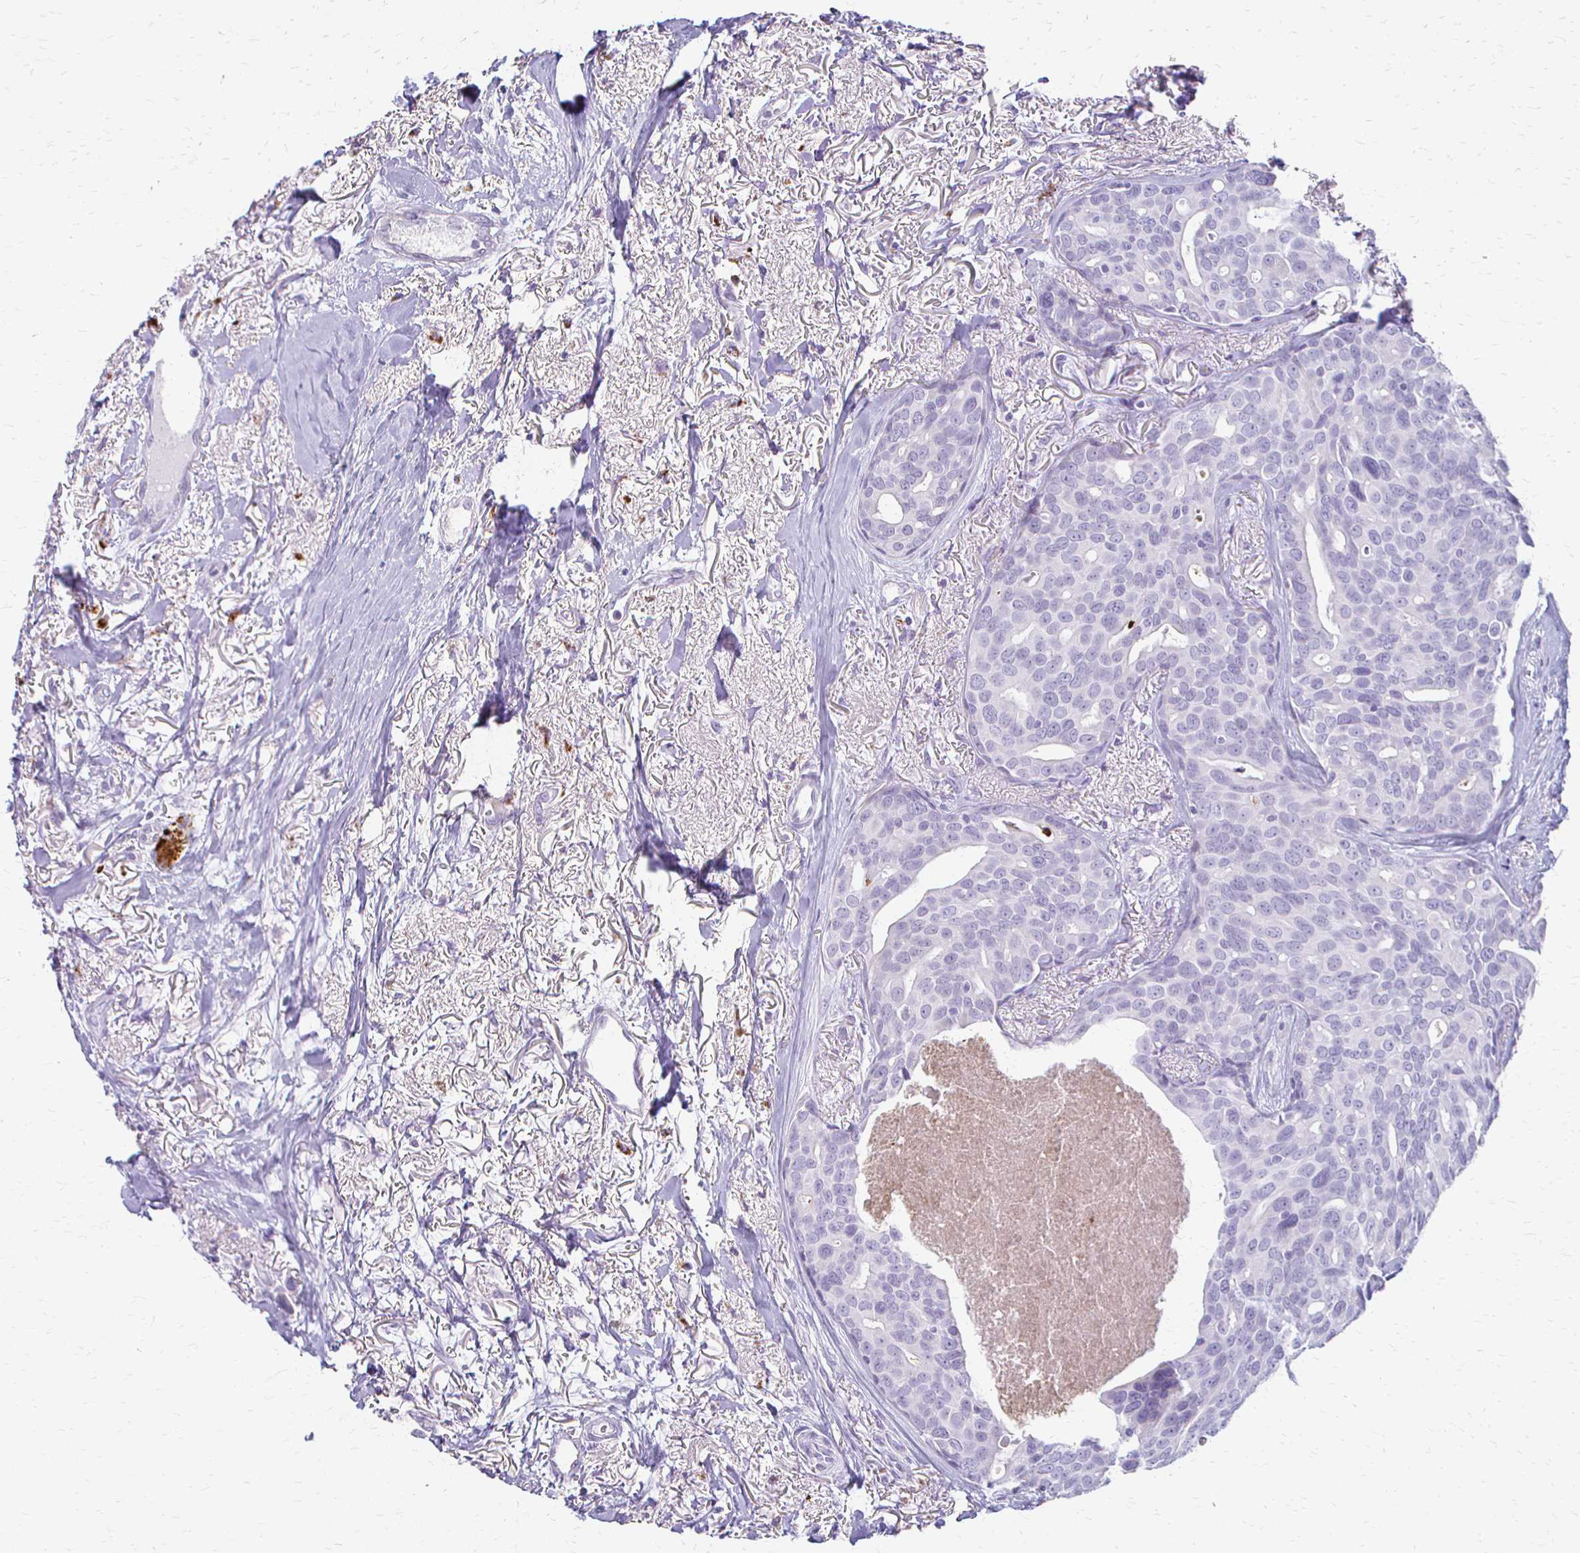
{"staining": {"intensity": "negative", "quantity": "none", "location": "none"}, "tissue": "breast cancer", "cell_type": "Tumor cells", "image_type": "cancer", "snomed": [{"axis": "morphology", "description": "Duct carcinoma"}, {"axis": "topography", "description": "Breast"}], "caption": "High magnification brightfield microscopy of breast infiltrating ductal carcinoma stained with DAB (3,3'-diaminobenzidine) (brown) and counterstained with hematoxylin (blue): tumor cells show no significant staining.", "gene": "ACP5", "patient": {"sex": "female", "age": 54}}